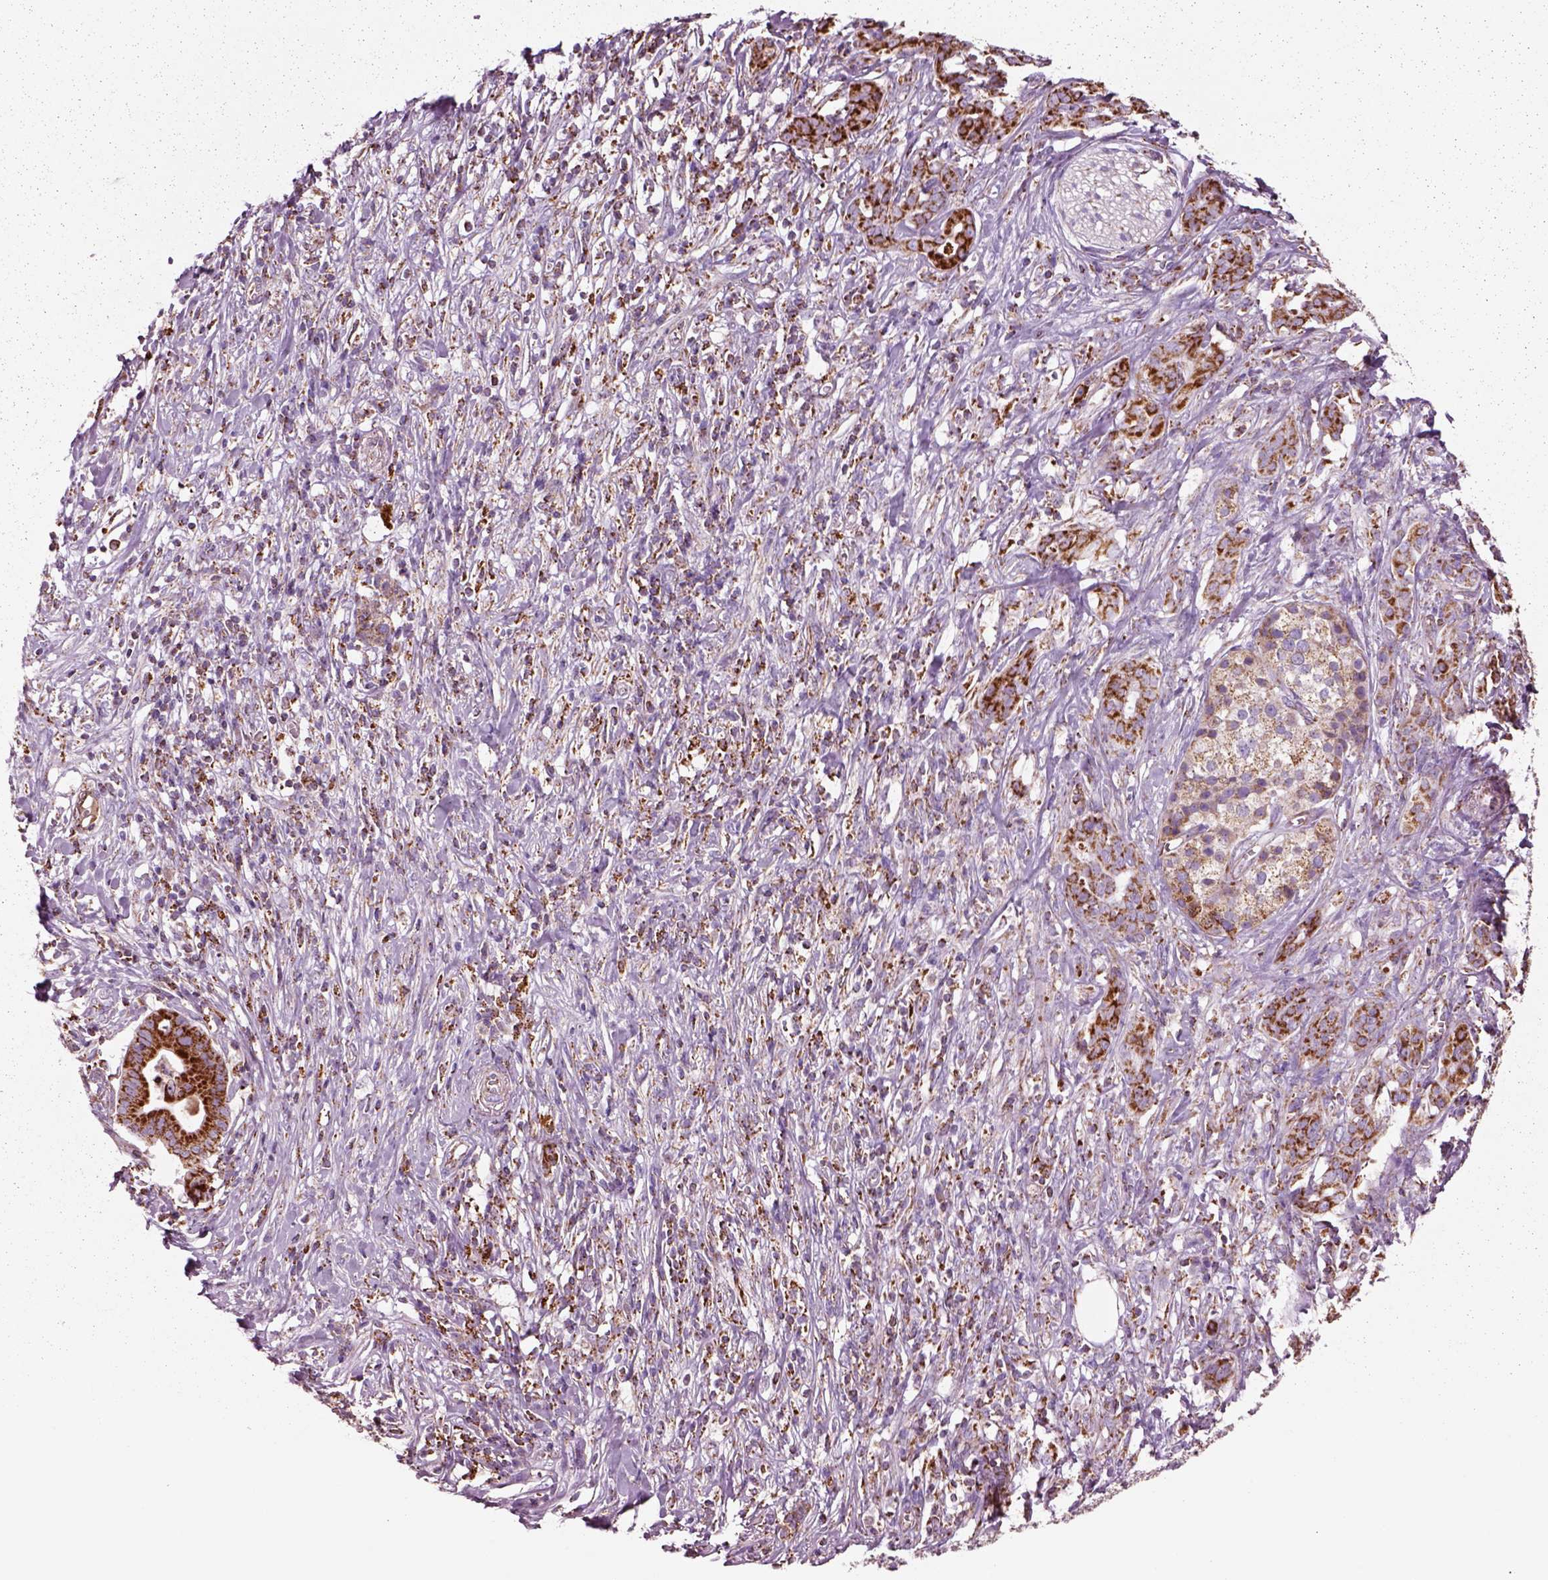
{"staining": {"intensity": "strong", "quantity": ">75%", "location": "cytoplasmic/membranous"}, "tissue": "pancreatic cancer", "cell_type": "Tumor cells", "image_type": "cancer", "snomed": [{"axis": "morphology", "description": "Adenocarcinoma, NOS"}, {"axis": "topography", "description": "Pancreas"}], "caption": "High-magnification brightfield microscopy of pancreatic cancer stained with DAB (3,3'-diaminobenzidine) (brown) and counterstained with hematoxylin (blue). tumor cells exhibit strong cytoplasmic/membranous positivity is appreciated in about>75% of cells. Nuclei are stained in blue.", "gene": "SLC25A24", "patient": {"sex": "male", "age": 61}}